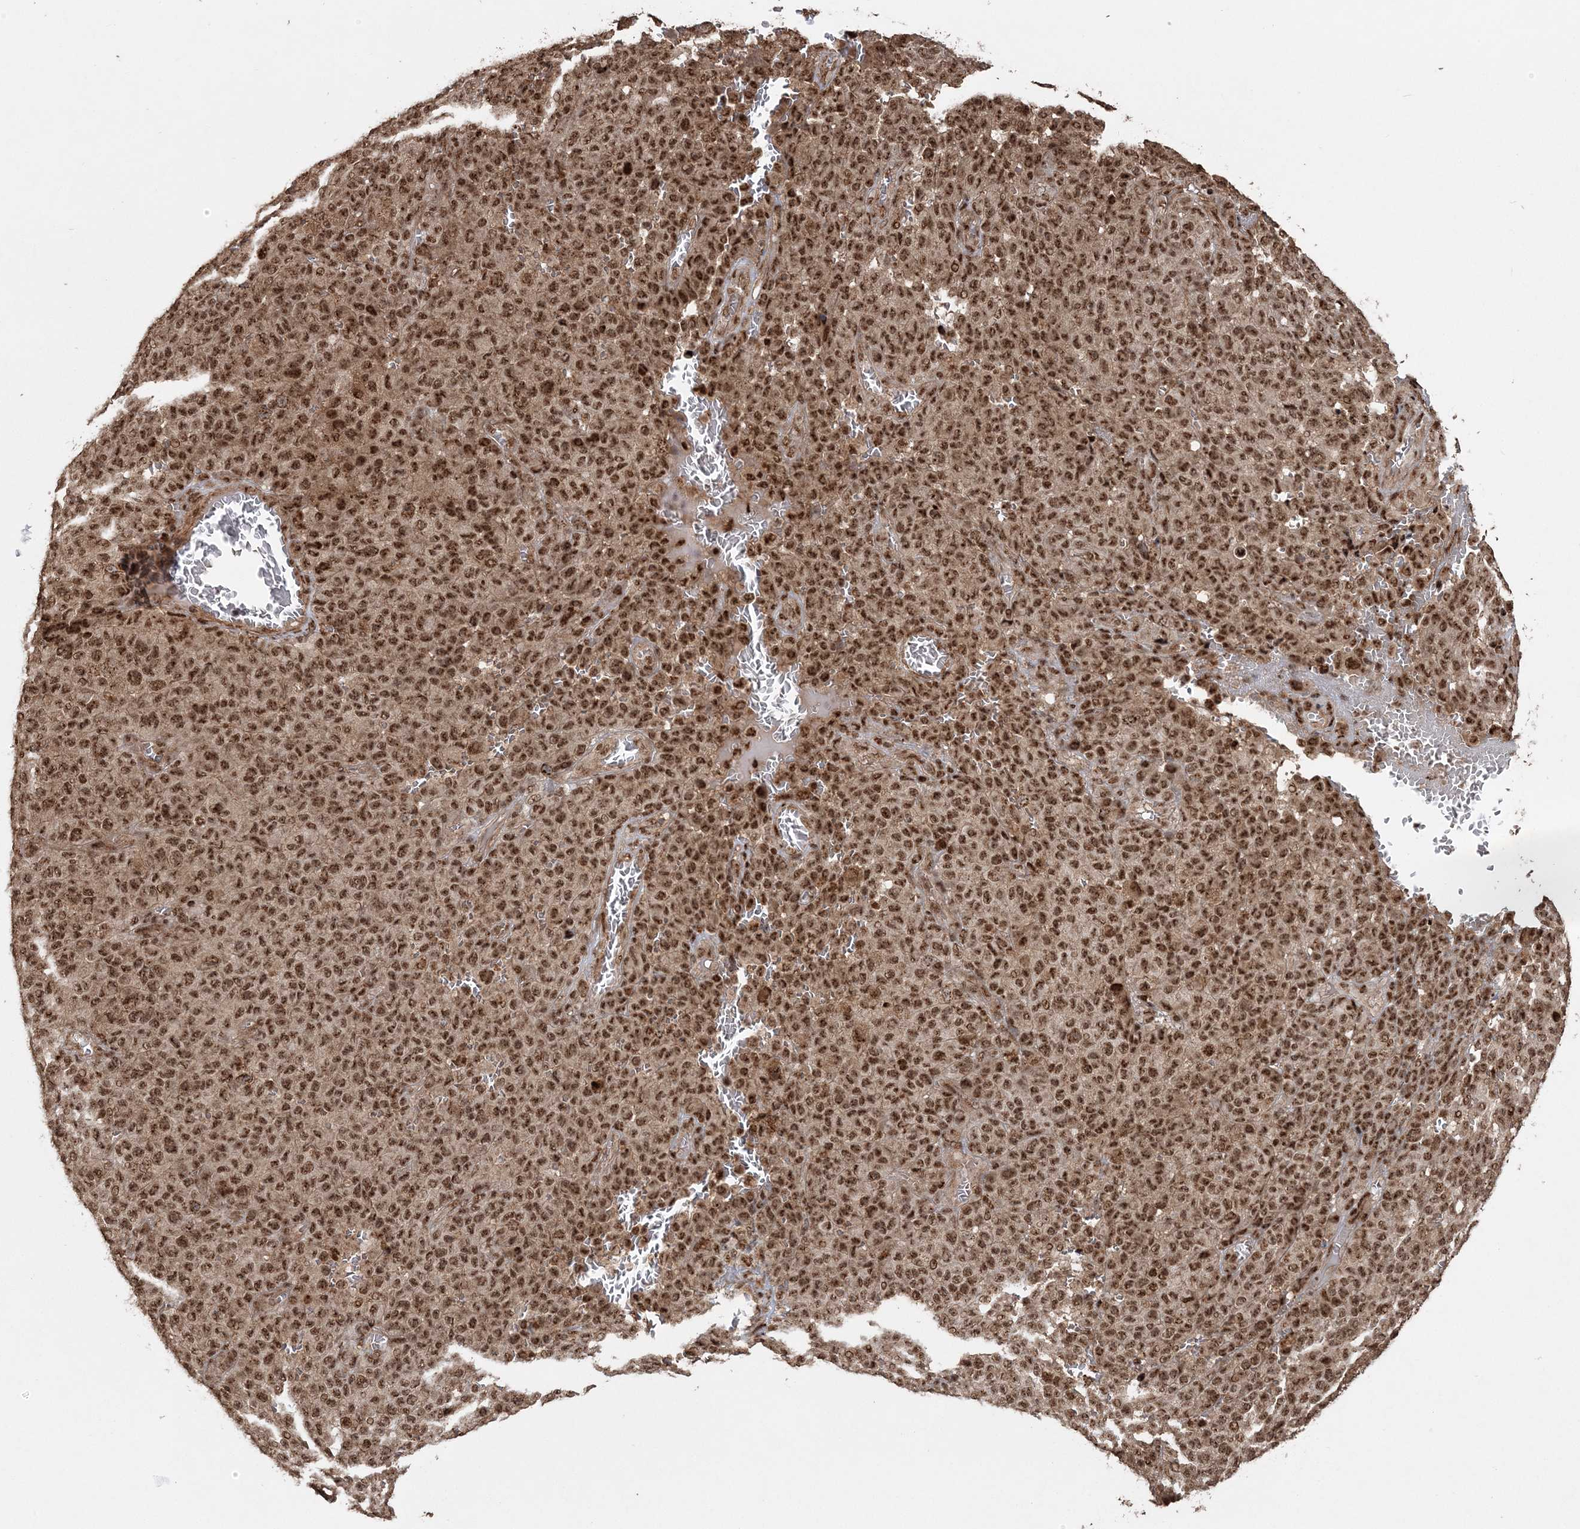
{"staining": {"intensity": "strong", "quantity": ">75%", "location": "nuclear"}, "tissue": "melanoma", "cell_type": "Tumor cells", "image_type": "cancer", "snomed": [{"axis": "morphology", "description": "Malignant melanoma, NOS"}, {"axis": "topography", "description": "Skin"}], "caption": "Immunohistochemical staining of malignant melanoma shows high levels of strong nuclear positivity in about >75% of tumor cells.", "gene": "EXOSC8", "patient": {"sex": "female", "age": 82}}